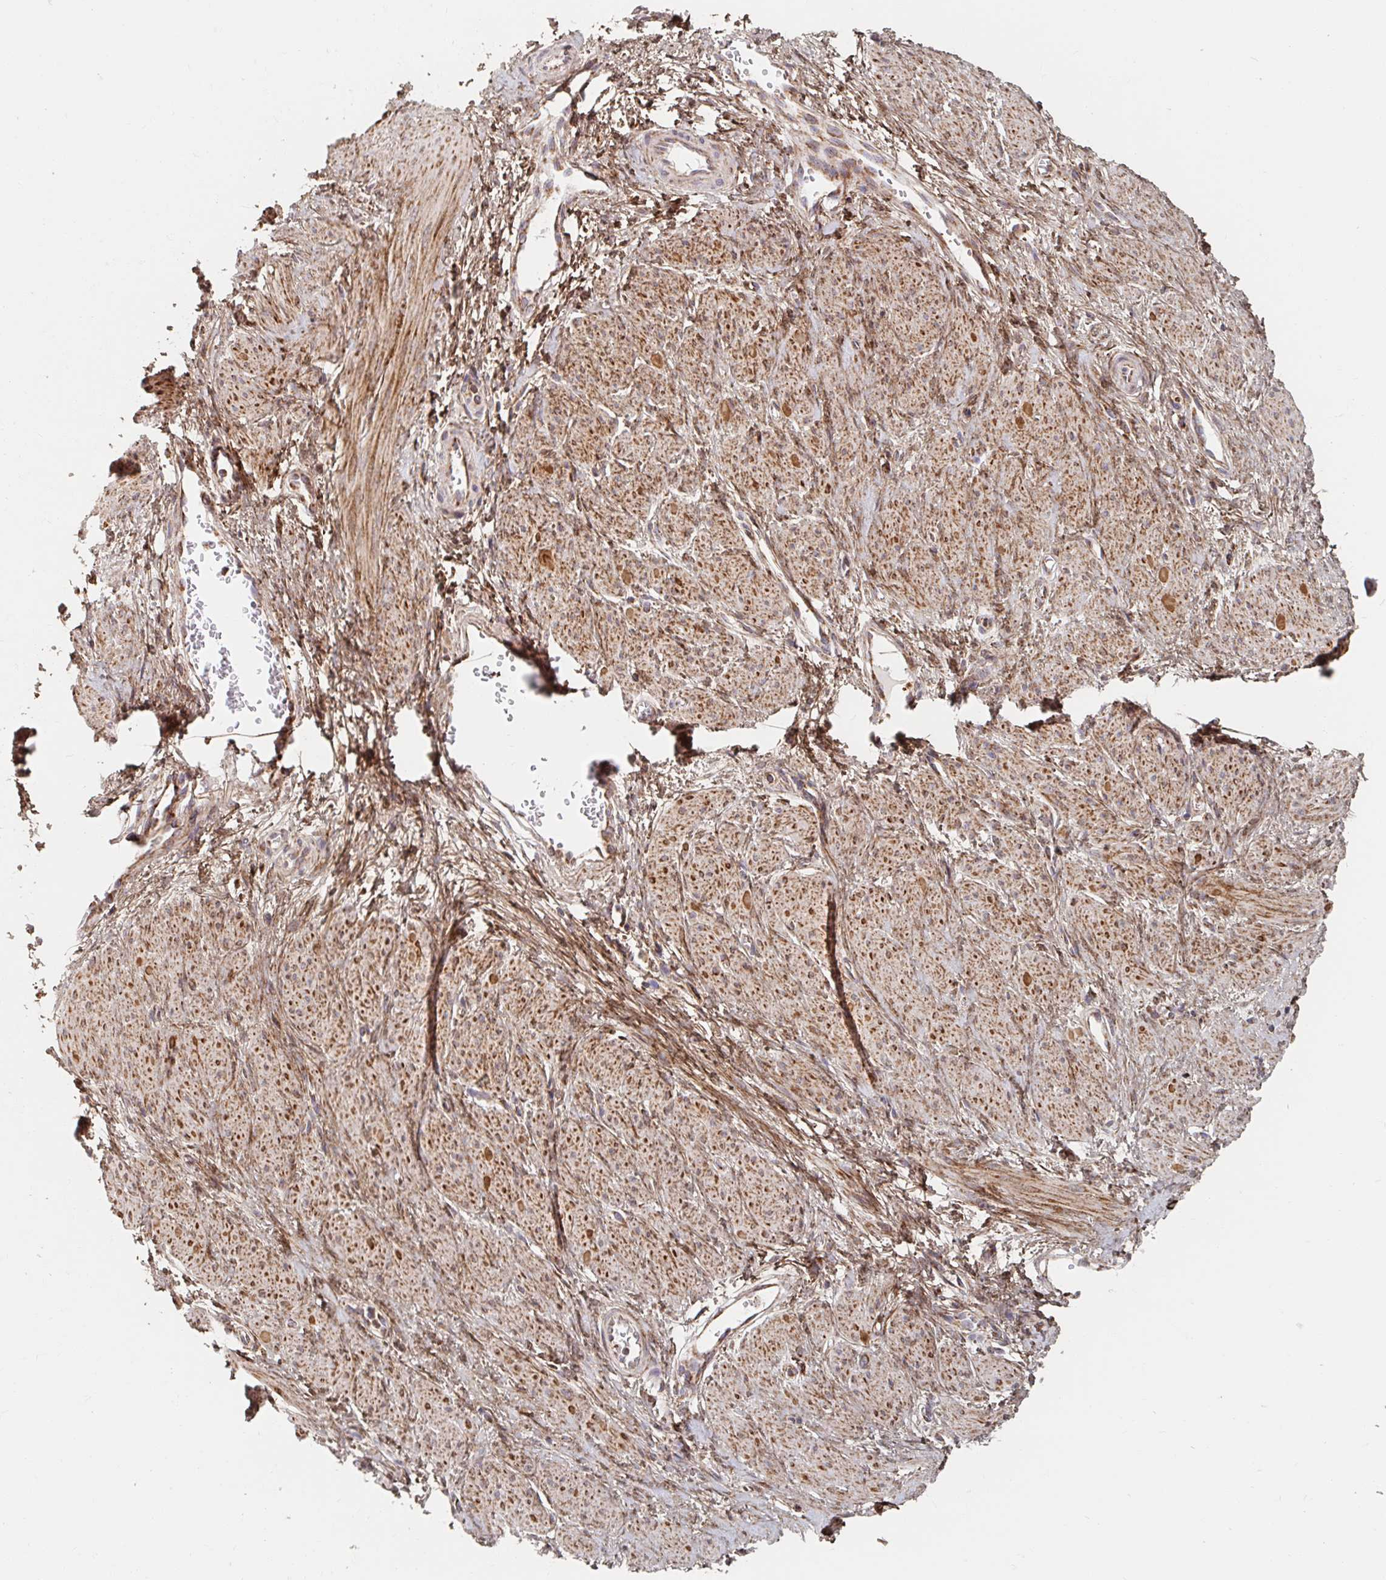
{"staining": {"intensity": "moderate", "quantity": "25%-75%", "location": "cytoplasmic/membranous"}, "tissue": "smooth muscle", "cell_type": "Smooth muscle cells", "image_type": "normal", "snomed": [{"axis": "morphology", "description": "Normal tissue, NOS"}, {"axis": "topography", "description": "Smooth muscle"}, {"axis": "topography", "description": "Uterus"}], "caption": "Smooth muscle stained for a protein (brown) shows moderate cytoplasmic/membranous positive positivity in approximately 25%-75% of smooth muscle cells.", "gene": "MAVS", "patient": {"sex": "female", "age": 39}}